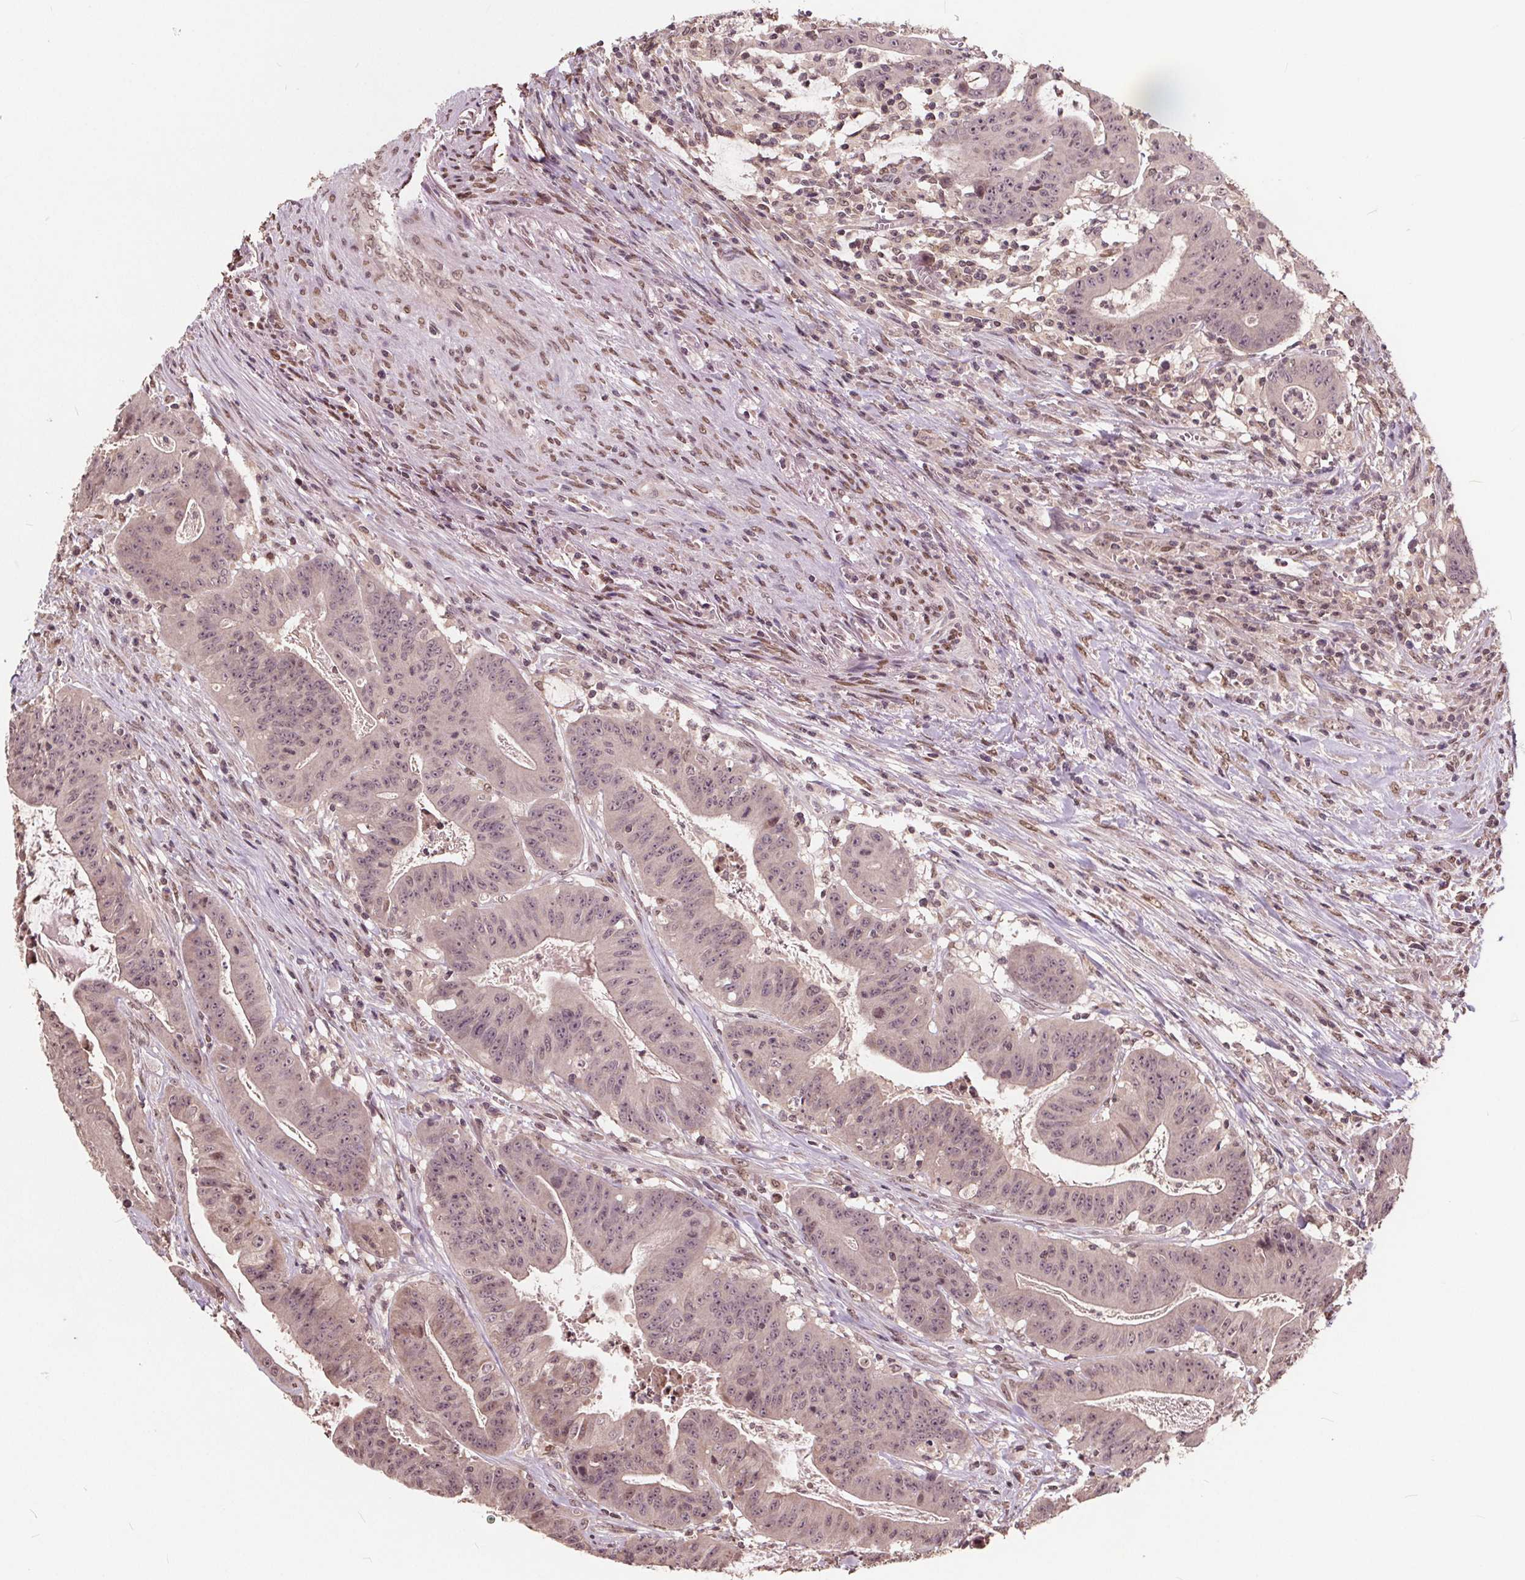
{"staining": {"intensity": "negative", "quantity": "none", "location": "none"}, "tissue": "colorectal cancer", "cell_type": "Tumor cells", "image_type": "cancer", "snomed": [{"axis": "morphology", "description": "Adenocarcinoma, NOS"}, {"axis": "topography", "description": "Colon"}], "caption": "Colorectal cancer (adenocarcinoma) stained for a protein using IHC exhibits no positivity tumor cells.", "gene": "HIF1AN", "patient": {"sex": "male", "age": 33}}